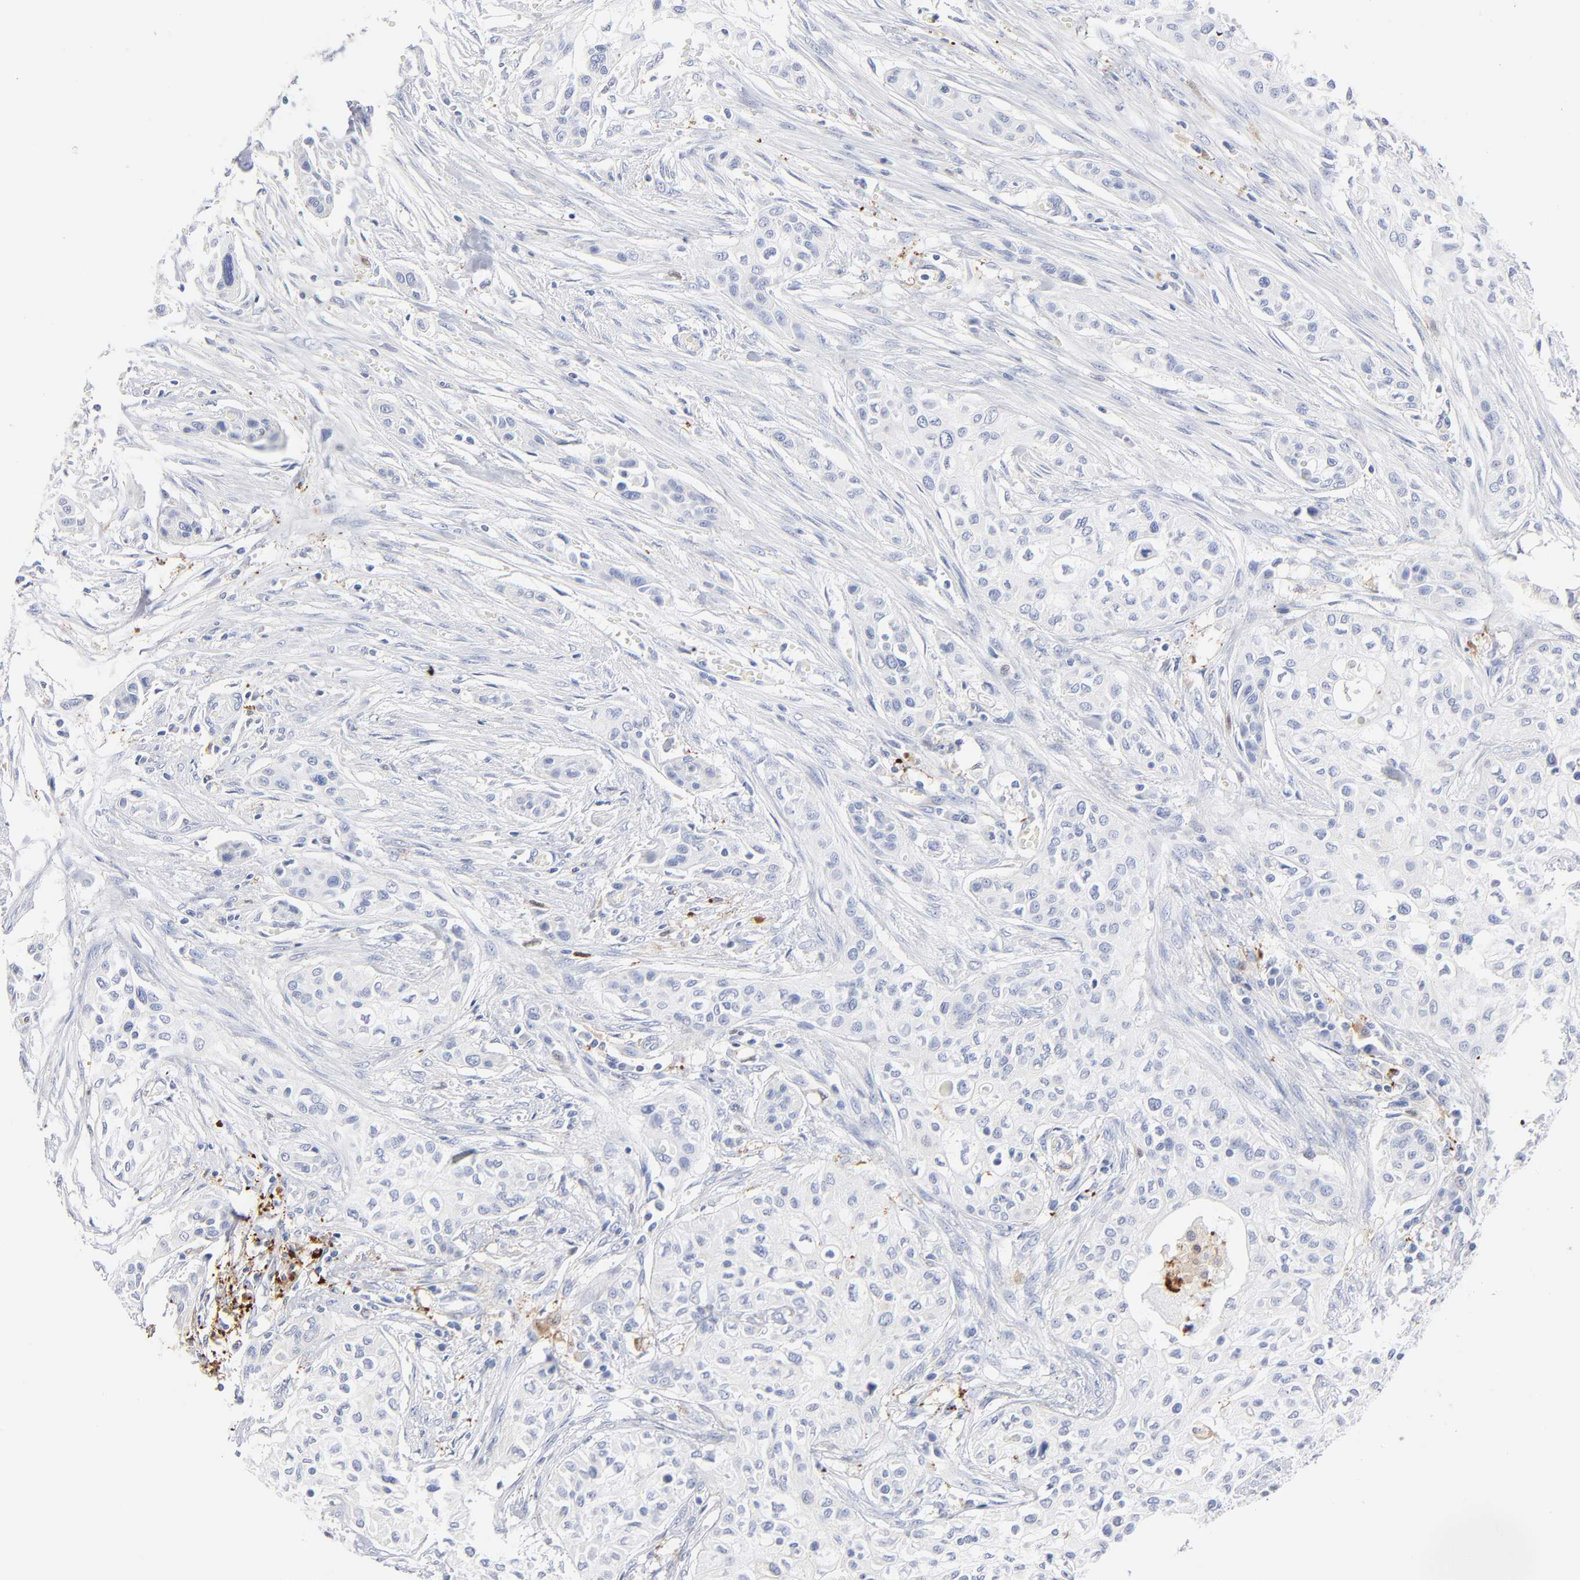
{"staining": {"intensity": "negative", "quantity": "none", "location": "none"}, "tissue": "urothelial cancer", "cell_type": "Tumor cells", "image_type": "cancer", "snomed": [{"axis": "morphology", "description": "Urothelial carcinoma, High grade"}, {"axis": "topography", "description": "Urinary bladder"}], "caption": "The IHC micrograph has no significant positivity in tumor cells of urothelial carcinoma (high-grade) tissue.", "gene": "IFIT2", "patient": {"sex": "male", "age": 74}}